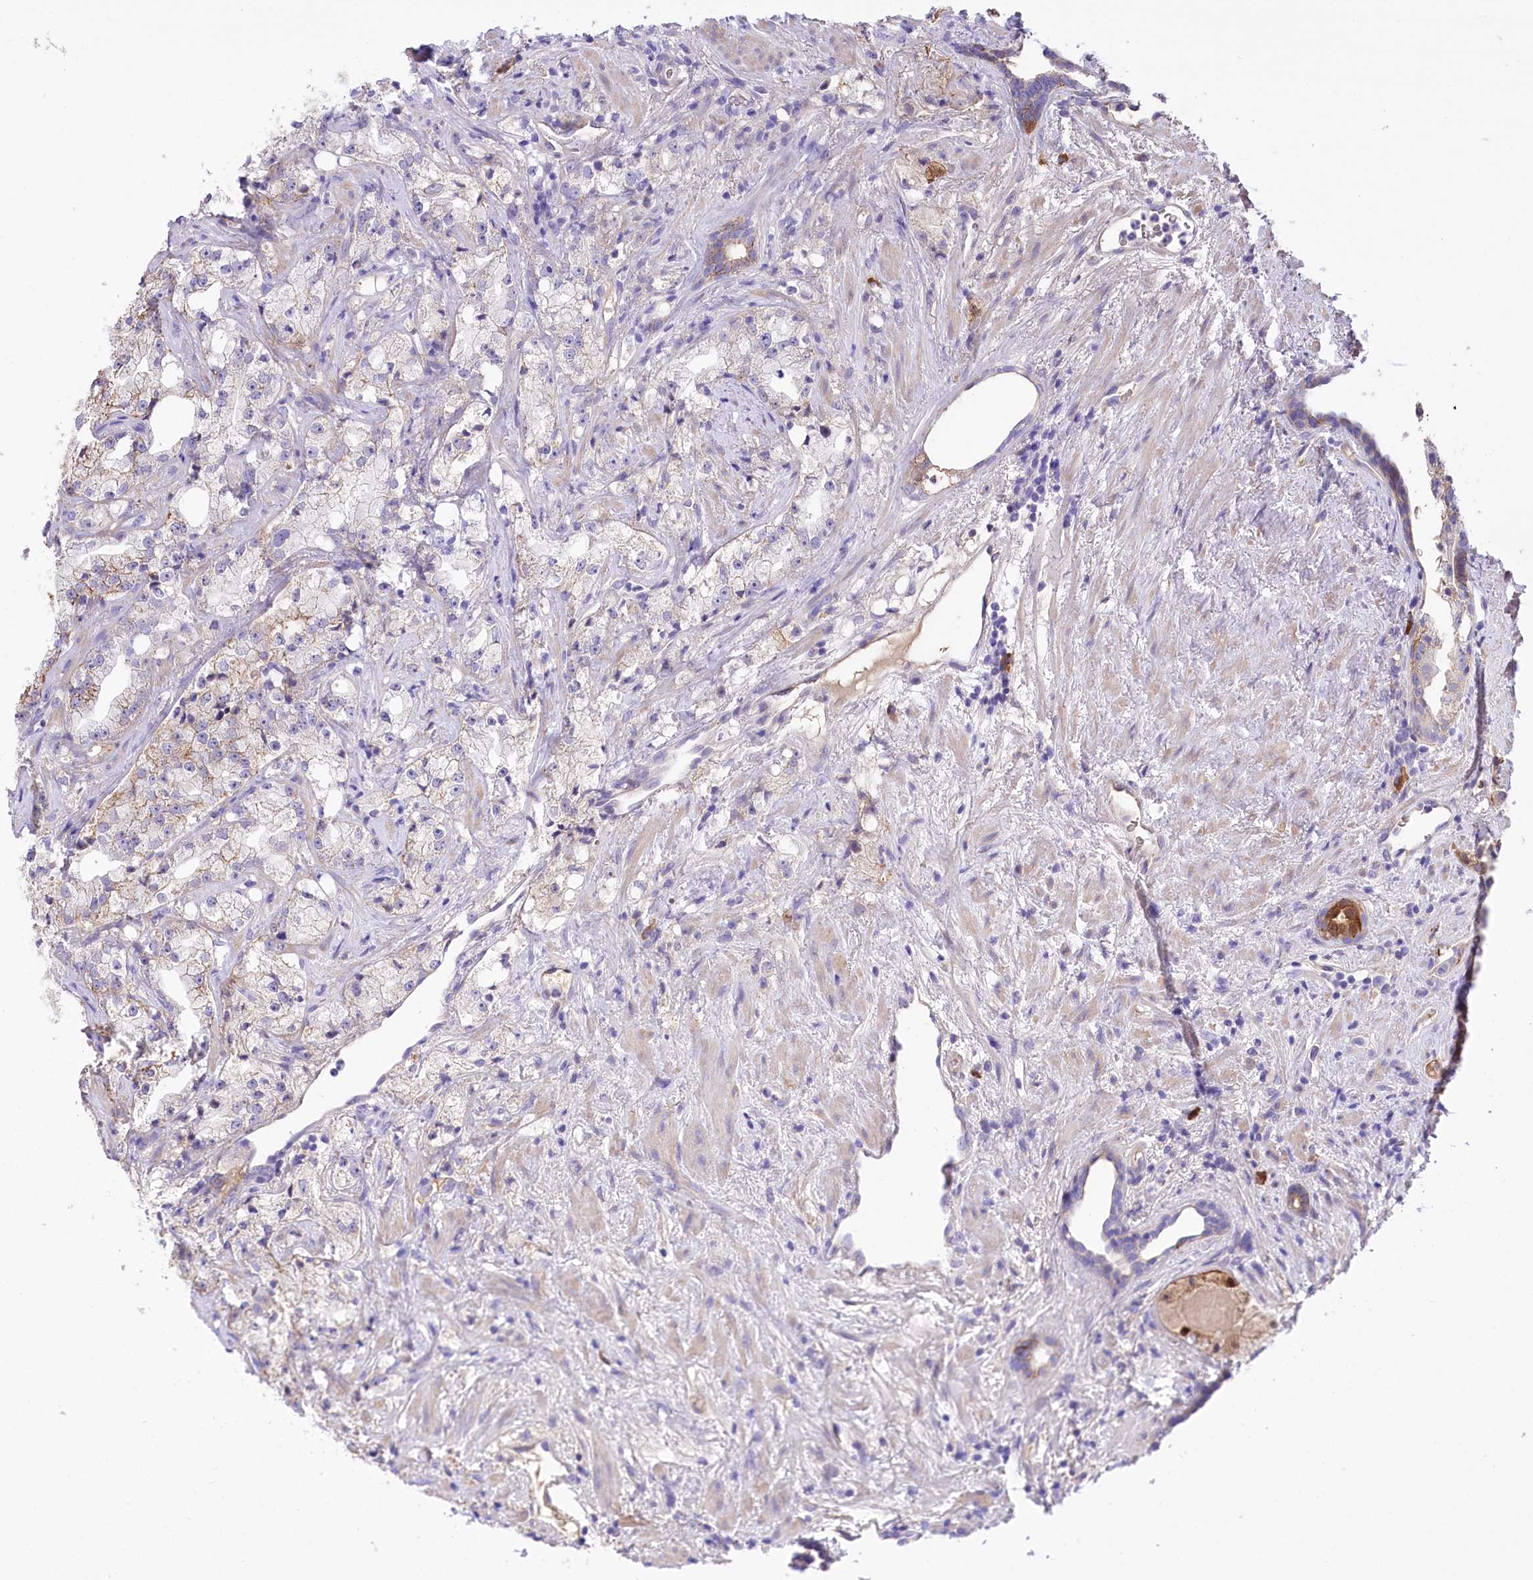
{"staining": {"intensity": "moderate", "quantity": "<25%", "location": "cytoplasmic/membranous"}, "tissue": "prostate cancer", "cell_type": "Tumor cells", "image_type": "cancer", "snomed": [{"axis": "morphology", "description": "Adenocarcinoma, High grade"}, {"axis": "topography", "description": "Prostate"}], "caption": "The histopathology image reveals staining of high-grade adenocarcinoma (prostate), revealing moderate cytoplasmic/membranous protein positivity (brown color) within tumor cells.", "gene": "CEP164", "patient": {"sex": "male", "age": 64}}